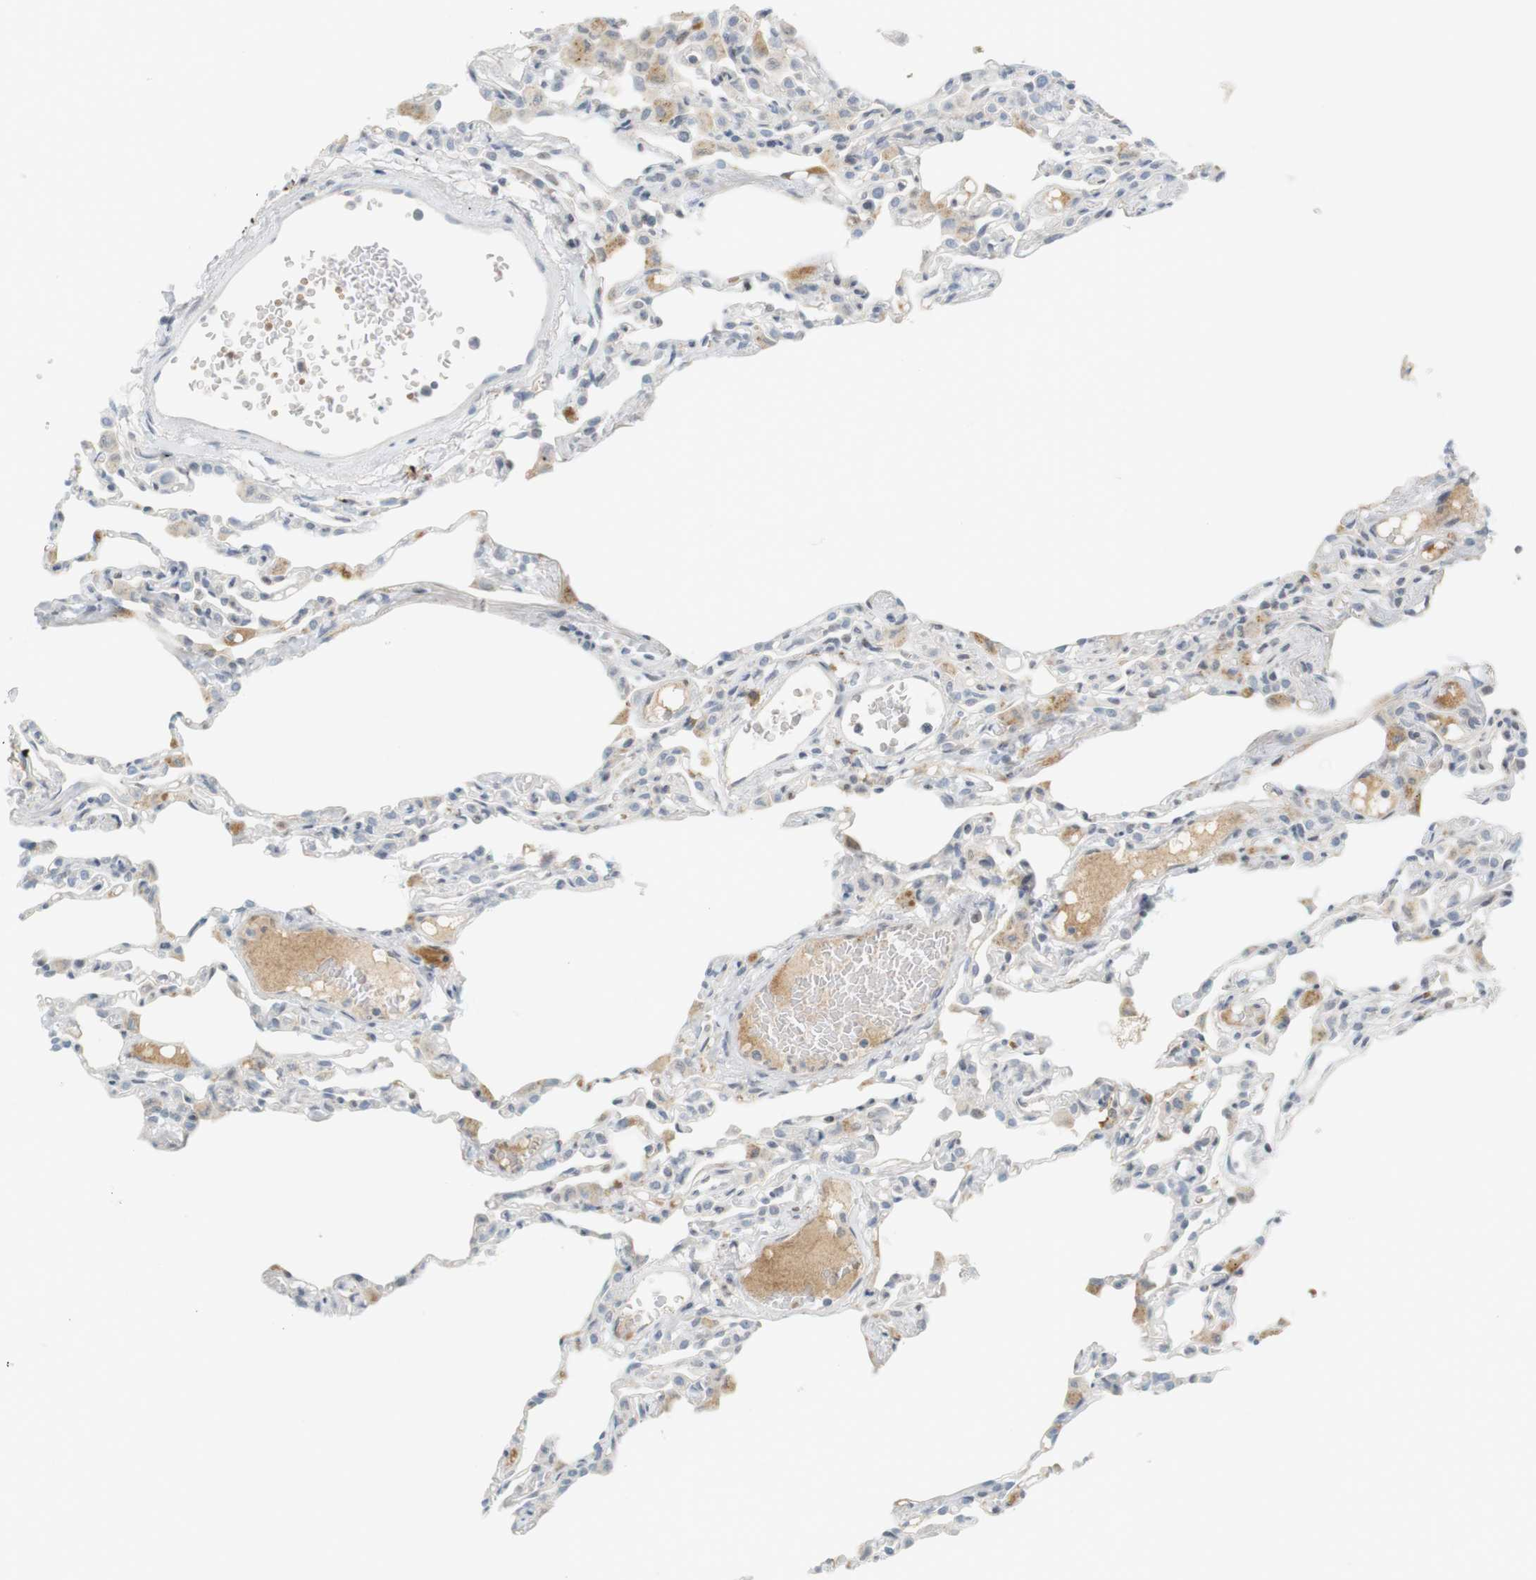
{"staining": {"intensity": "moderate", "quantity": "<25%", "location": "cytoplasmic/membranous"}, "tissue": "lung", "cell_type": "Alveolar cells", "image_type": "normal", "snomed": [{"axis": "morphology", "description": "Normal tissue, NOS"}, {"axis": "topography", "description": "Lung"}], "caption": "Immunohistochemistry (IHC) micrograph of unremarkable lung: lung stained using immunohistochemistry demonstrates low levels of moderate protein expression localized specifically in the cytoplasmic/membranous of alveolar cells, appearing as a cytoplasmic/membranous brown color.", "gene": "DMC1", "patient": {"sex": "female", "age": 49}}